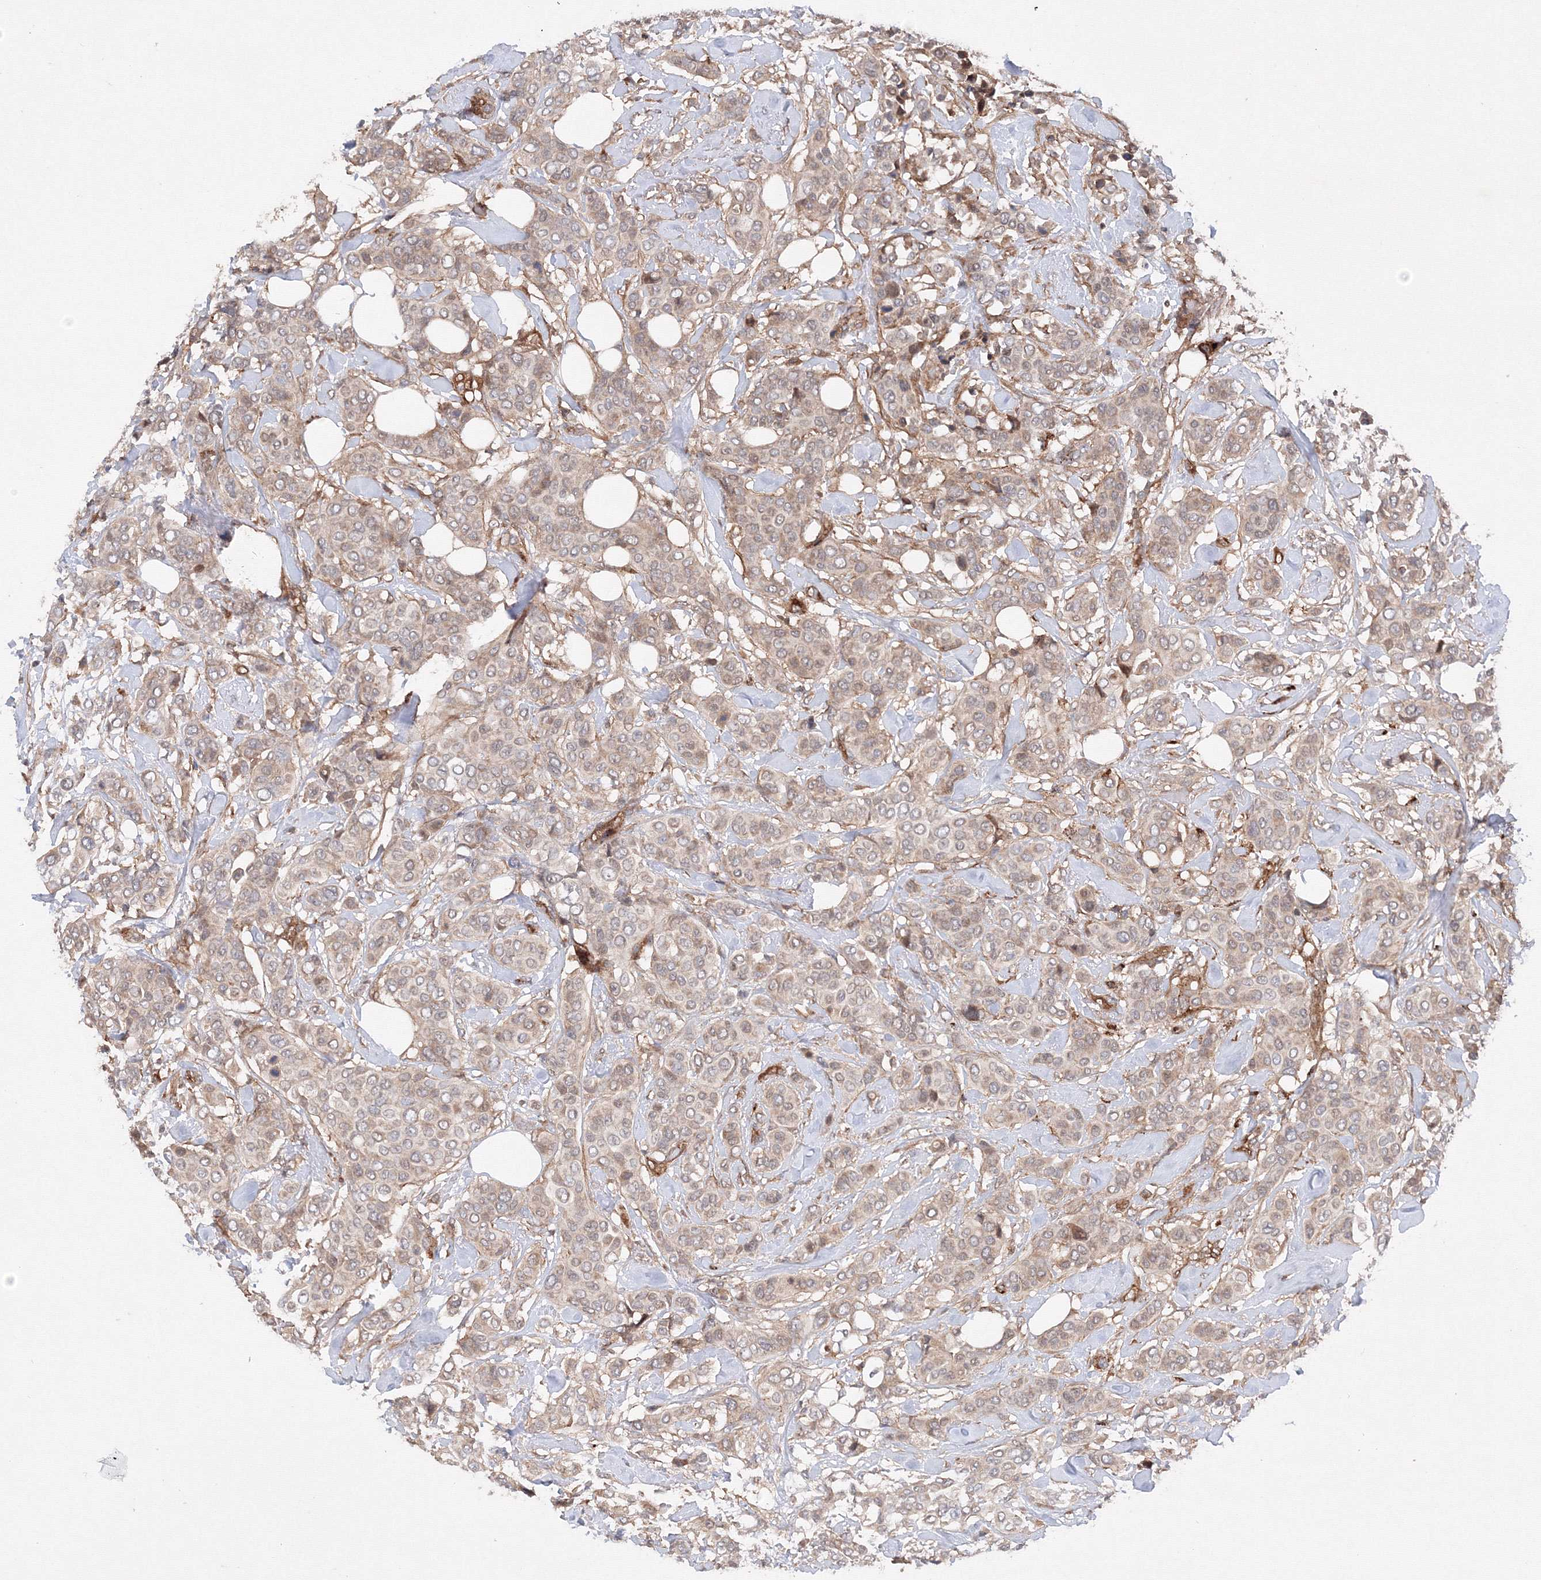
{"staining": {"intensity": "negative", "quantity": "none", "location": "none"}, "tissue": "breast cancer", "cell_type": "Tumor cells", "image_type": "cancer", "snomed": [{"axis": "morphology", "description": "Lobular carcinoma"}, {"axis": "topography", "description": "Breast"}], "caption": "Tumor cells are negative for brown protein staining in lobular carcinoma (breast).", "gene": "DCTD", "patient": {"sex": "female", "age": 51}}